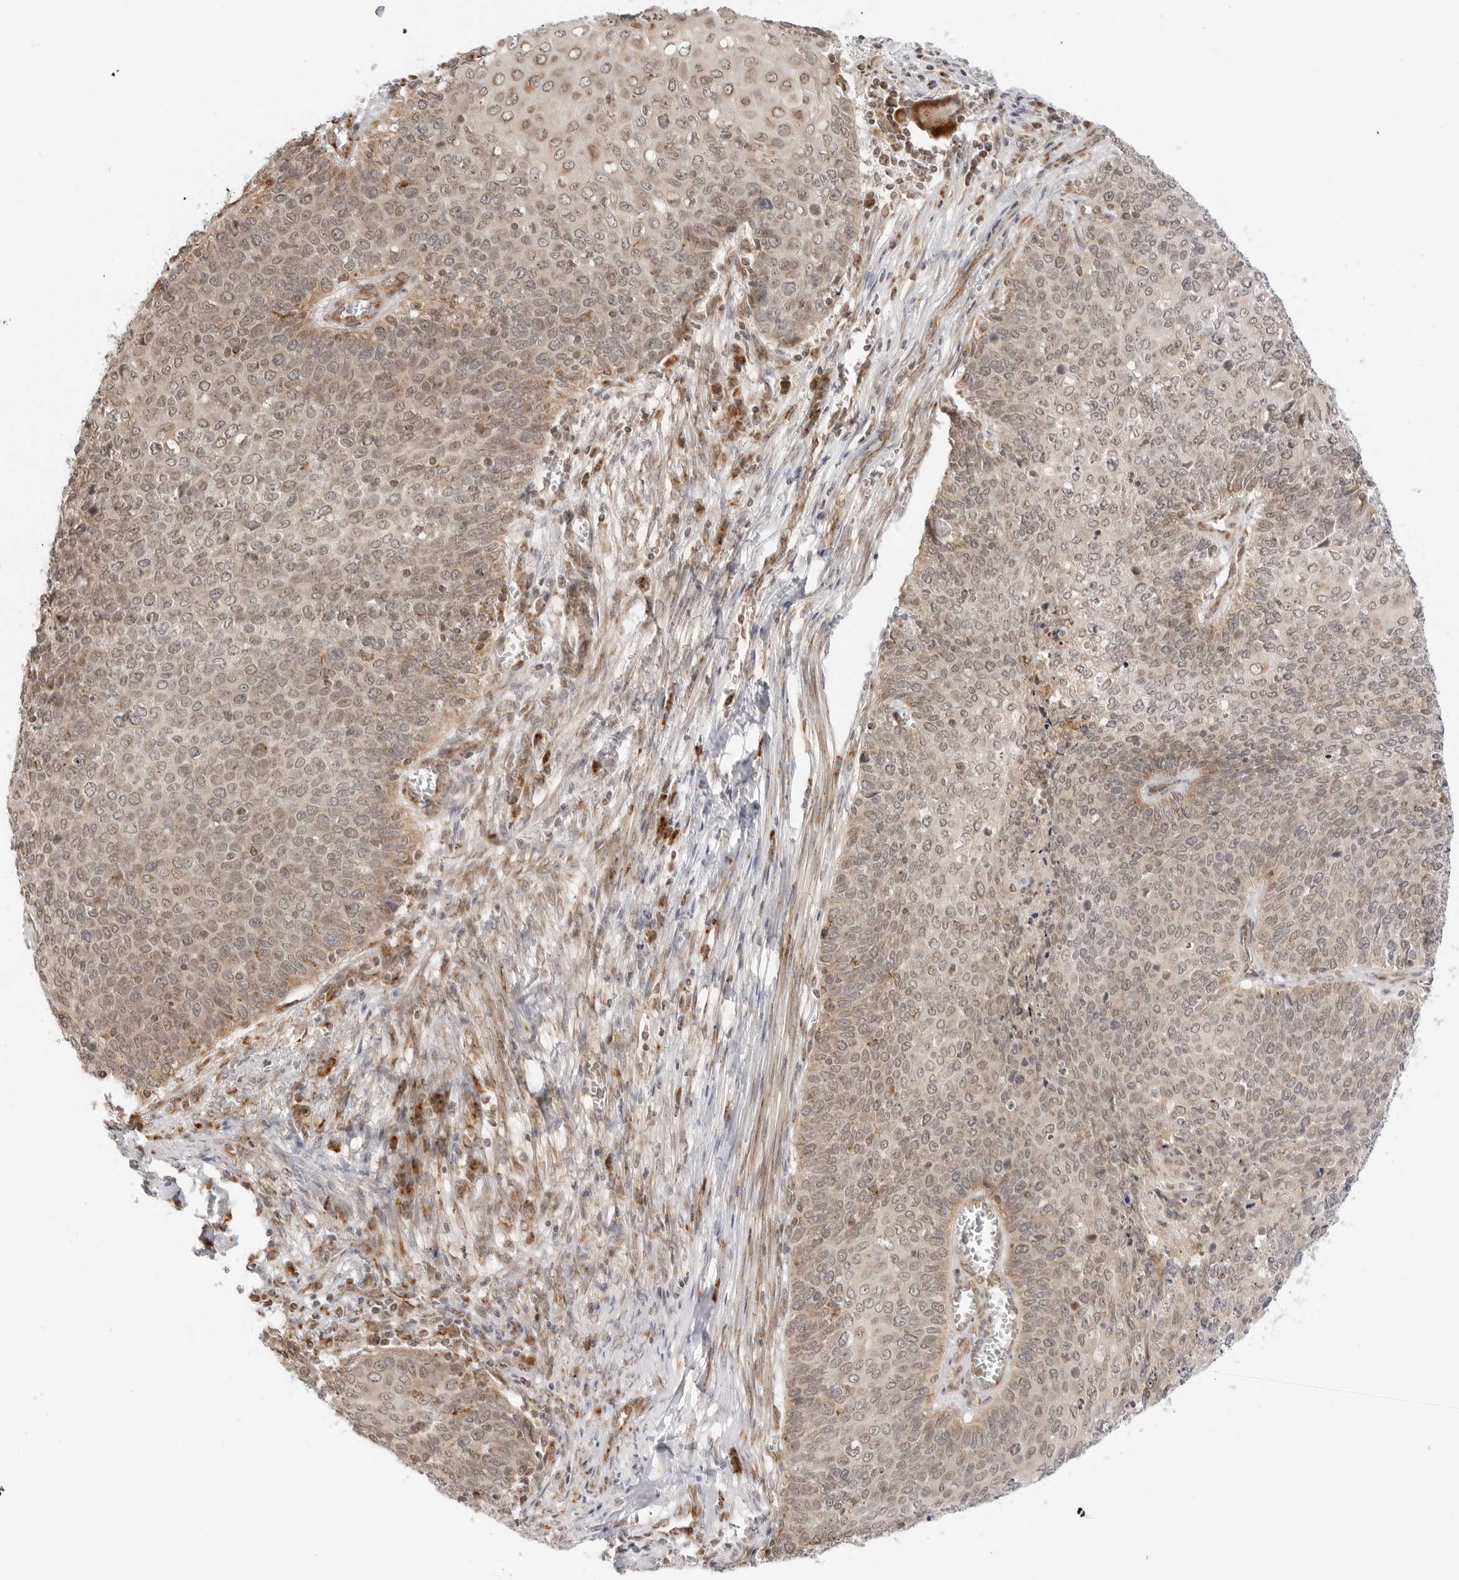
{"staining": {"intensity": "moderate", "quantity": ">75%", "location": "cytoplasmic/membranous"}, "tissue": "cervical cancer", "cell_type": "Tumor cells", "image_type": "cancer", "snomed": [{"axis": "morphology", "description": "Squamous cell carcinoma, NOS"}, {"axis": "topography", "description": "Cervix"}], "caption": "The immunohistochemical stain shows moderate cytoplasmic/membranous positivity in tumor cells of cervical squamous cell carcinoma tissue.", "gene": "POLR3GL", "patient": {"sex": "female", "age": 39}}